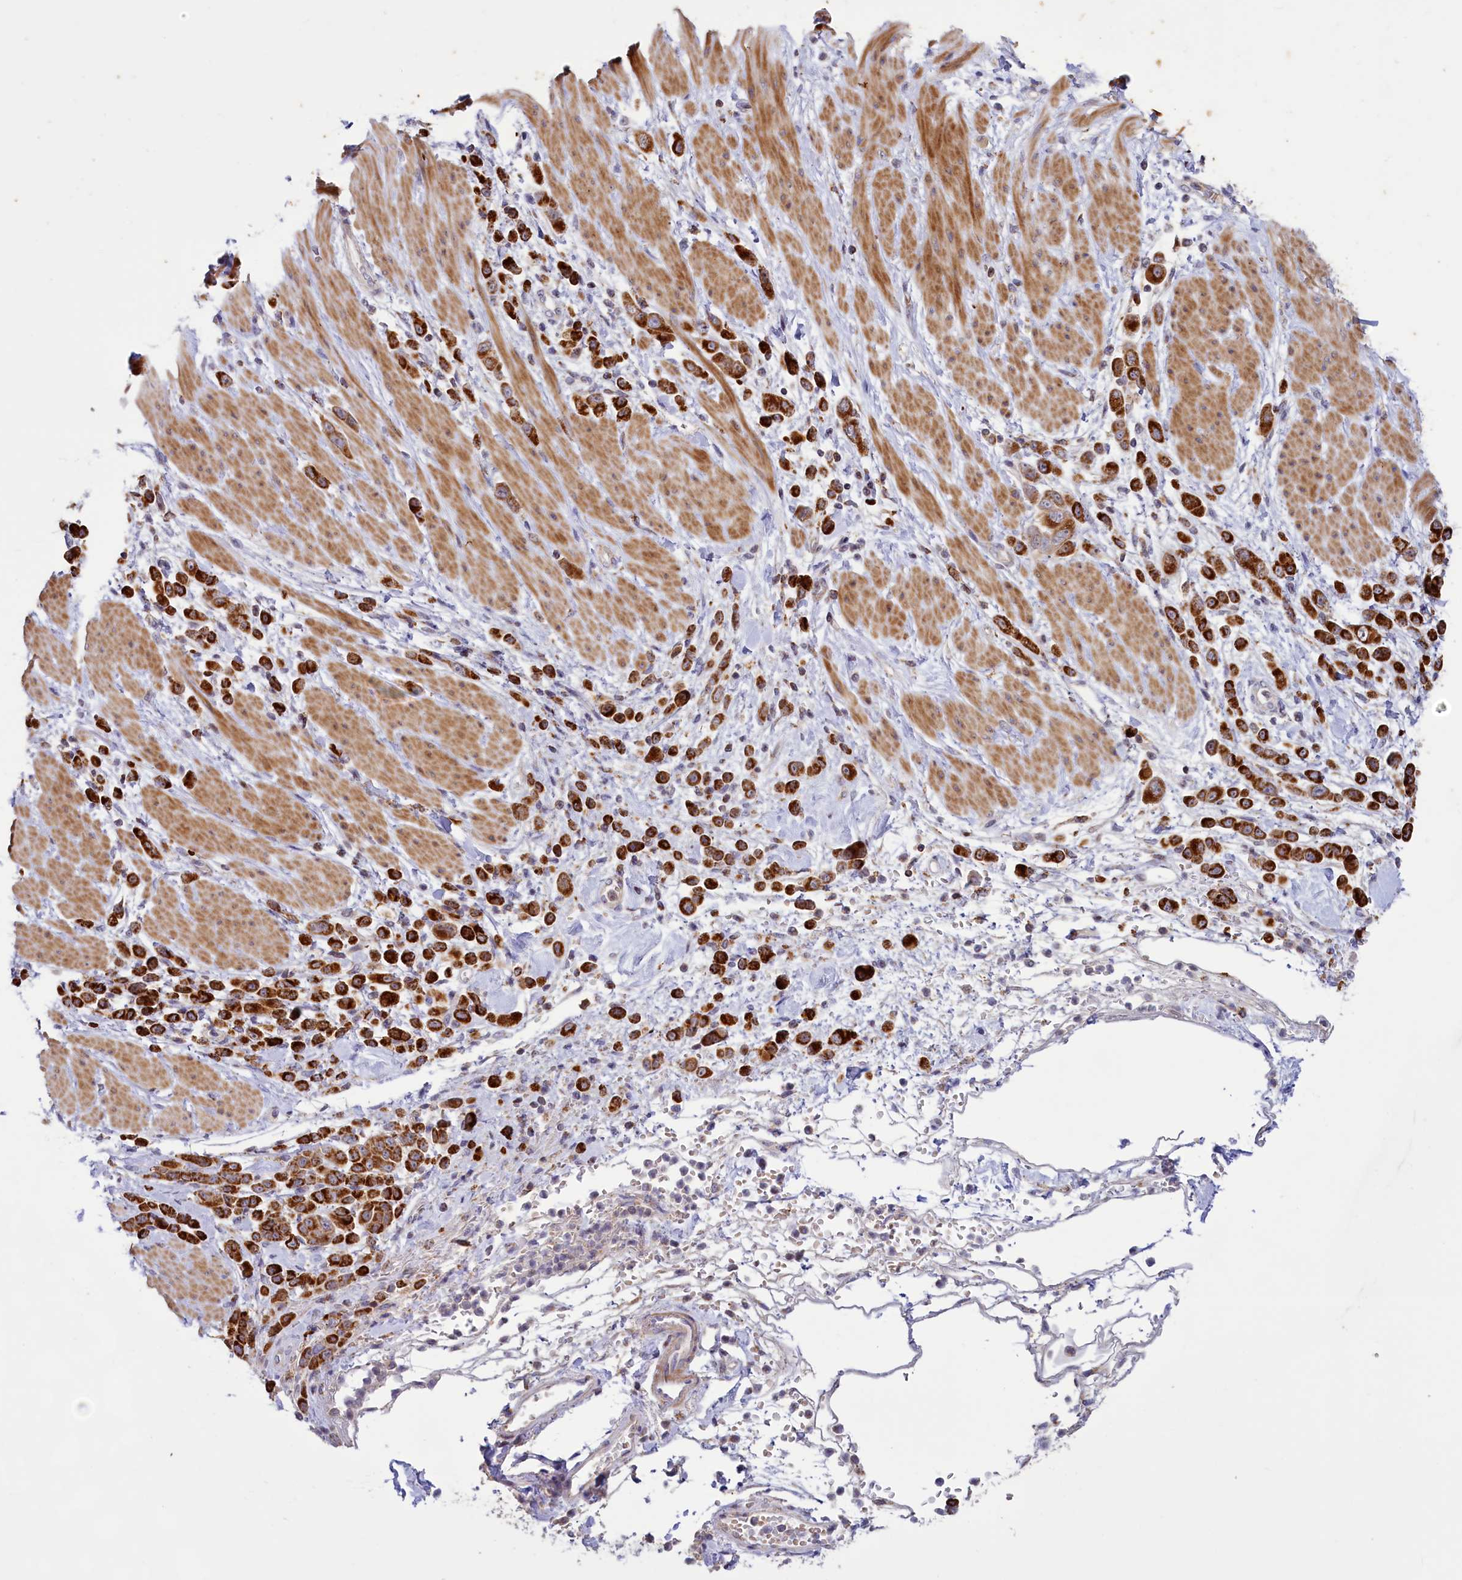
{"staining": {"intensity": "strong", "quantity": ">75%", "location": "cytoplasmic/membranous"}, "tissue": "pancreatic cancer", "cell_type": "Tumor cells", "image_type": "cancer", "snomed": [{"axis": "morphology", "description": "Normal tissue, NOS"}, {"axis": "morphology", "description": "Adenocarcinoma, NOS"}, {"axis": "topography", "description": "Pancreas"}], "caption": "This histopathology image displays immunohistochemistry (IHC) staining of adenocarcinoma (pancreatic), with high strong cytoplasmic/membranous positivity in approximately >75% of tumor cells.", "gene": "DYNC2H1", "patient": {"sex": "female", "age": 64}}